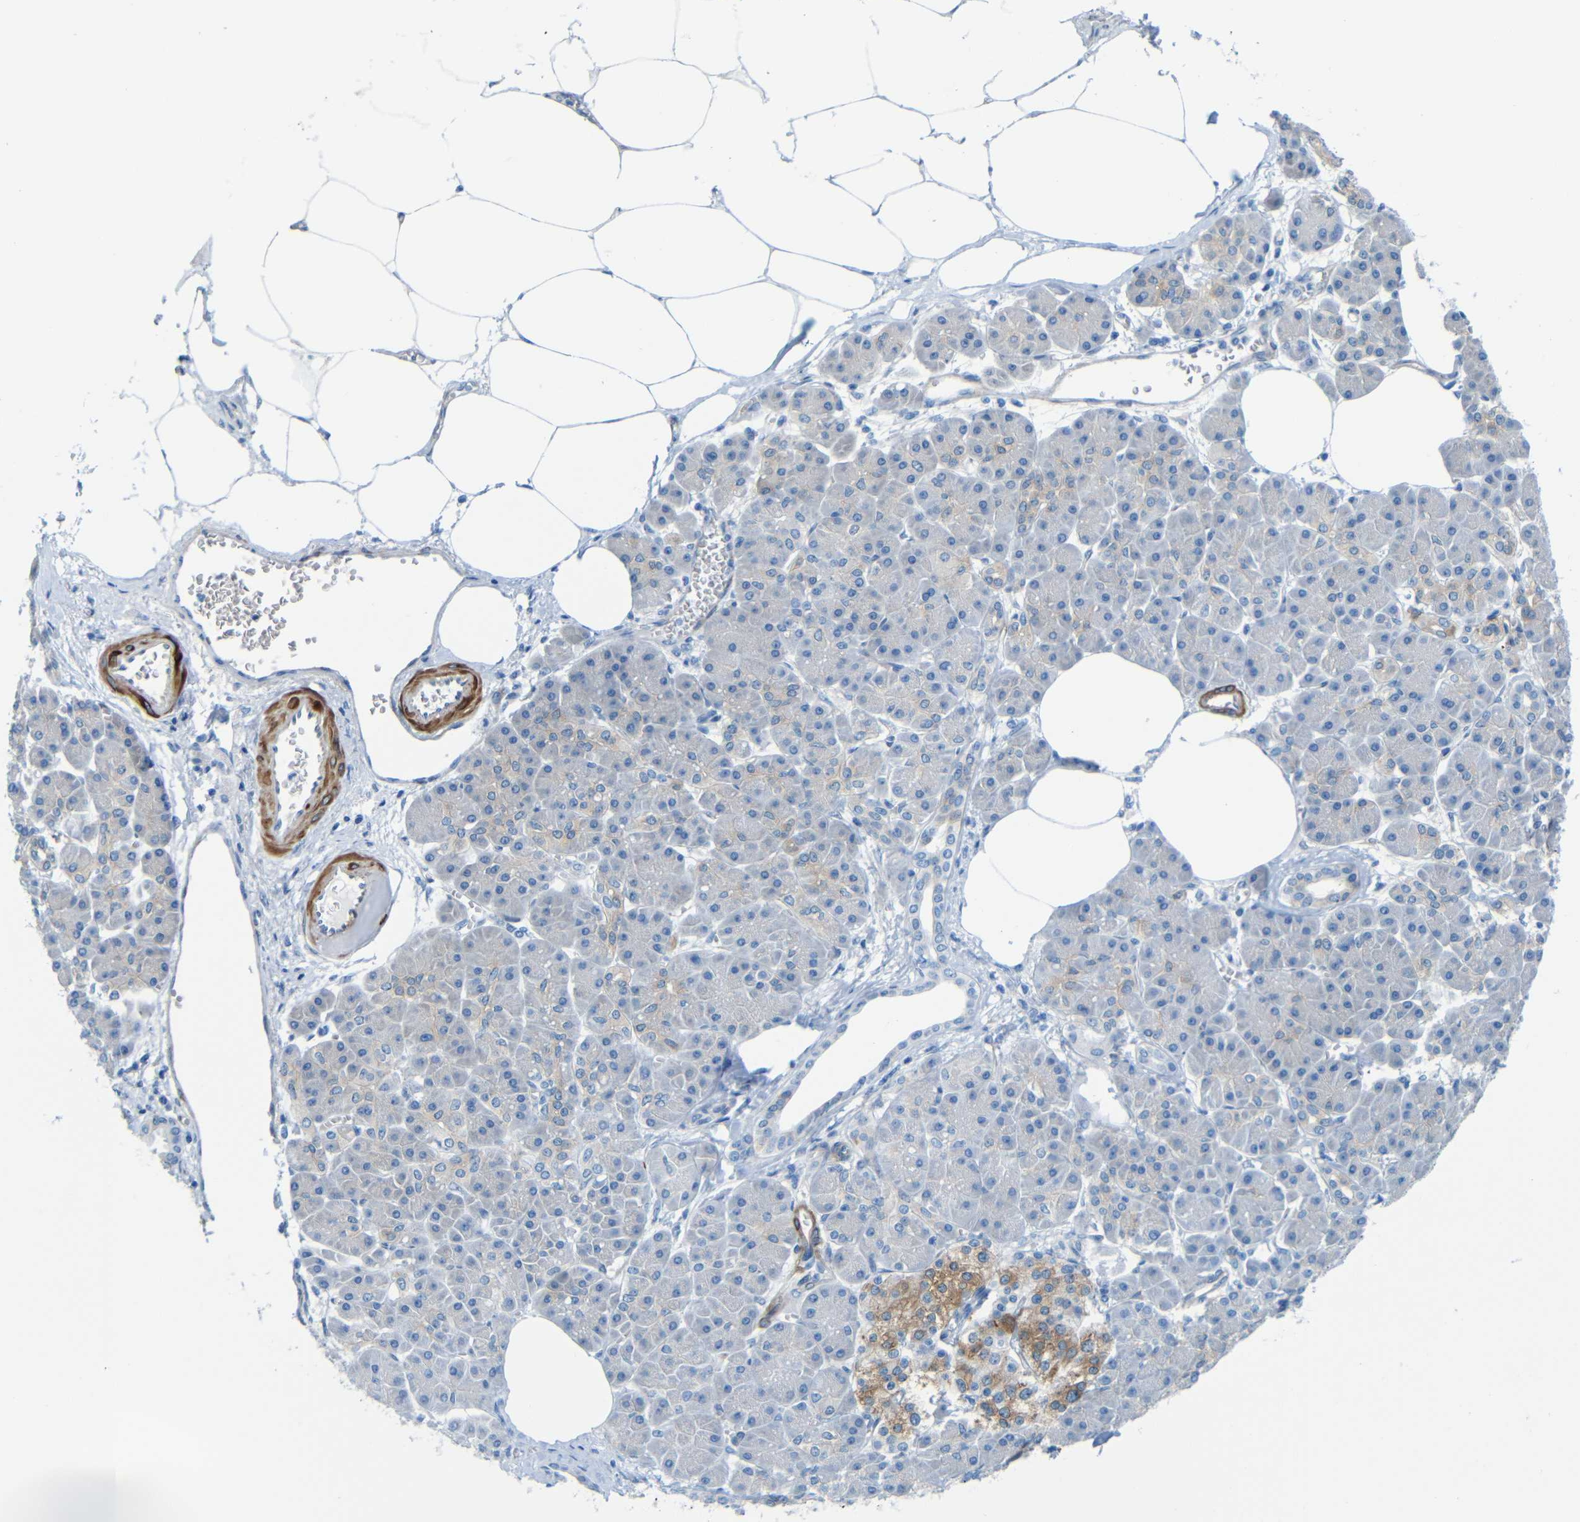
{"staining": {"intensity": "negative", "quantity": "none", "location": "none"}, "tissue": "pancreatic cancer", "cell_type": "Tumor cells", "image_type": "cancer", "snomed": [{"axis": "morphology", "description": "Adenocarcinoma, NOS"}, {"axis": "topography", "description": "Pancreas"}], "caption": "Tumor cells are negative for brown protein staining in pancreatic cancer (adenocarcinoma).", "gene": "MAP2", "patient": {"sex": "female", "age": 70}}